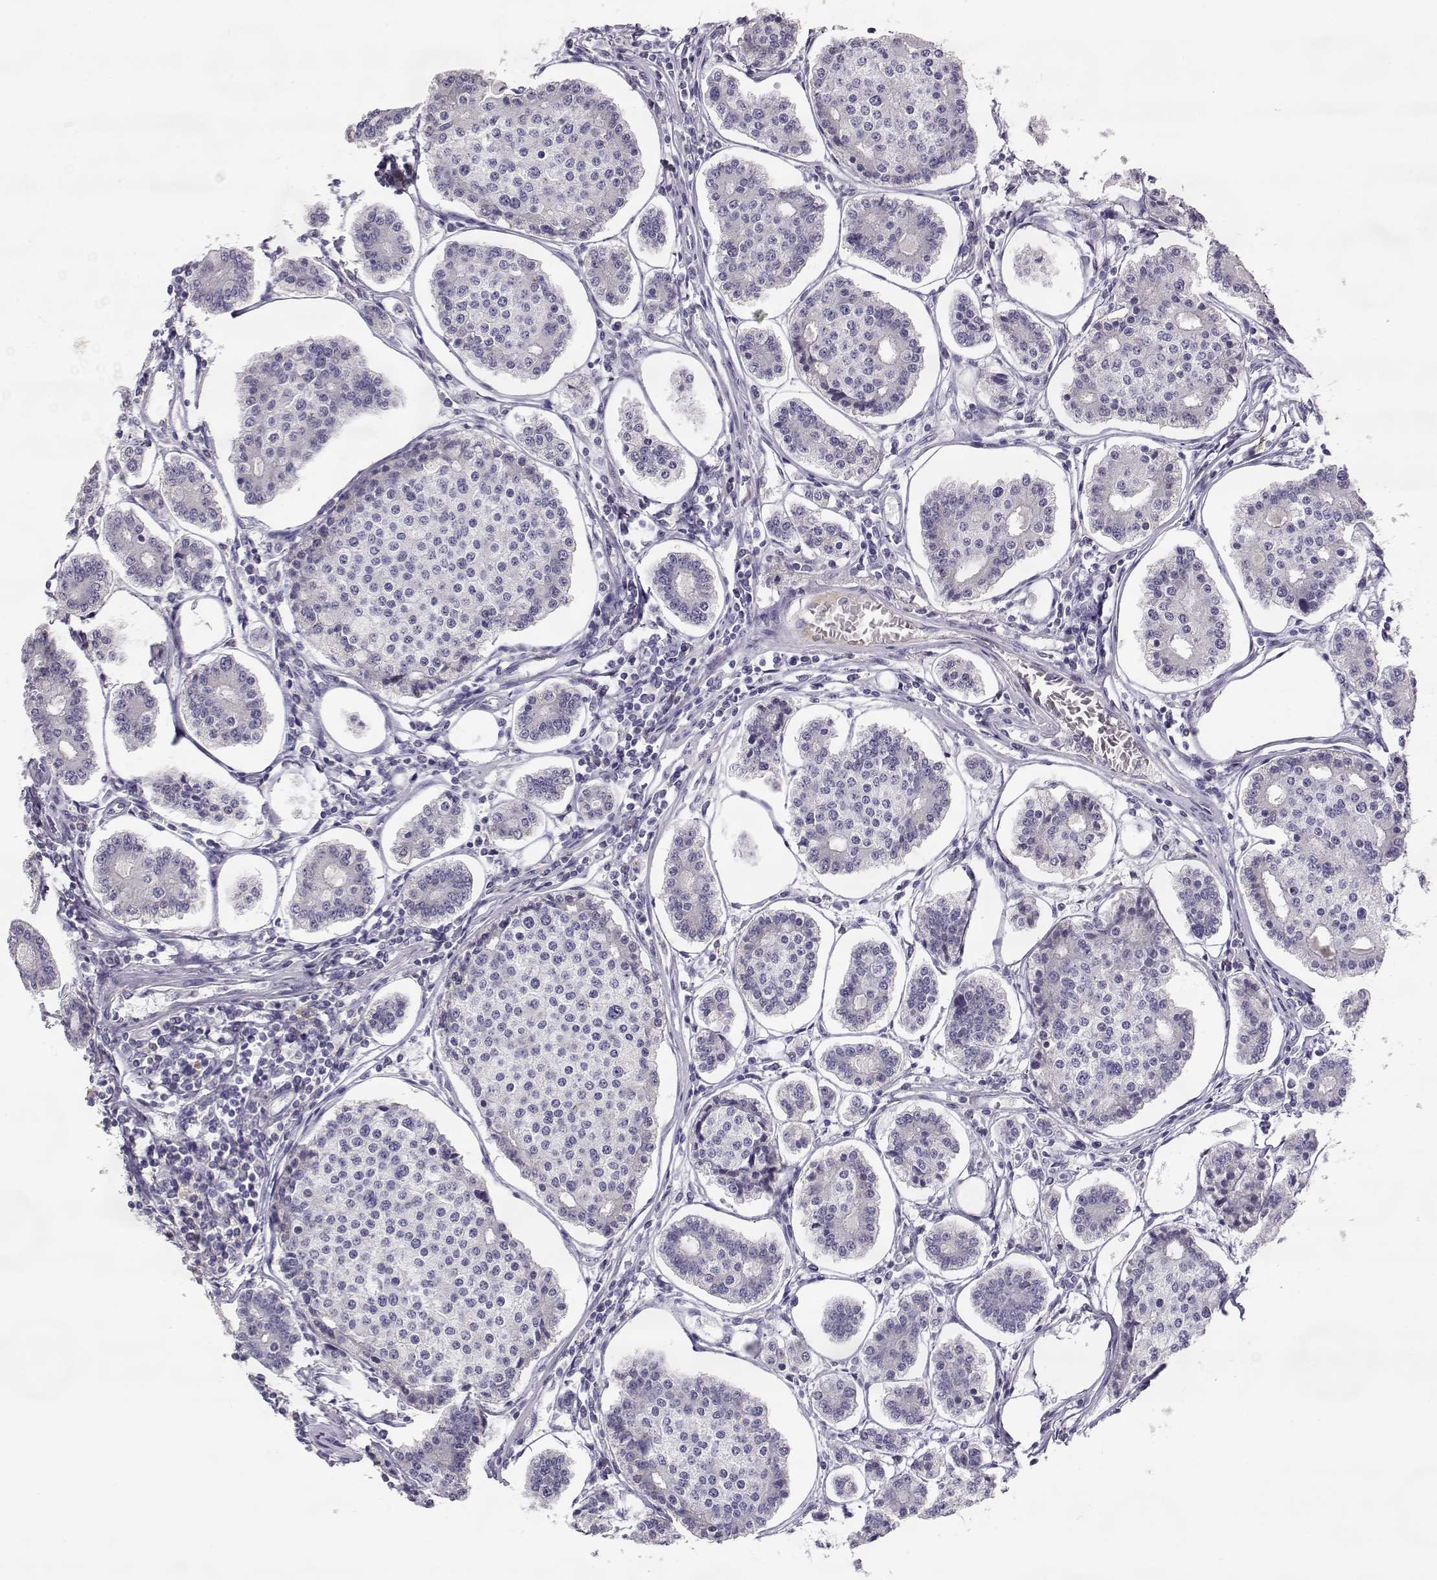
{"staining": {"intensity": "negative", "quantity": "none", "location": "none"}, "tissue": "carcinoid", "cell_type": "Tumor cells", "image_type": "cancer", "snomed": [{"axis": "morphology", "description": "Carcinoid, malignant, NOS"}, {"axis": "topography", "description": "Small intestine"}], "caption": "An image of carcinoid stained for a protein displays no brown staining in tumor cells.", "gene": "SLCO6A1", "patient": {"sex": "female", "age": 65}}